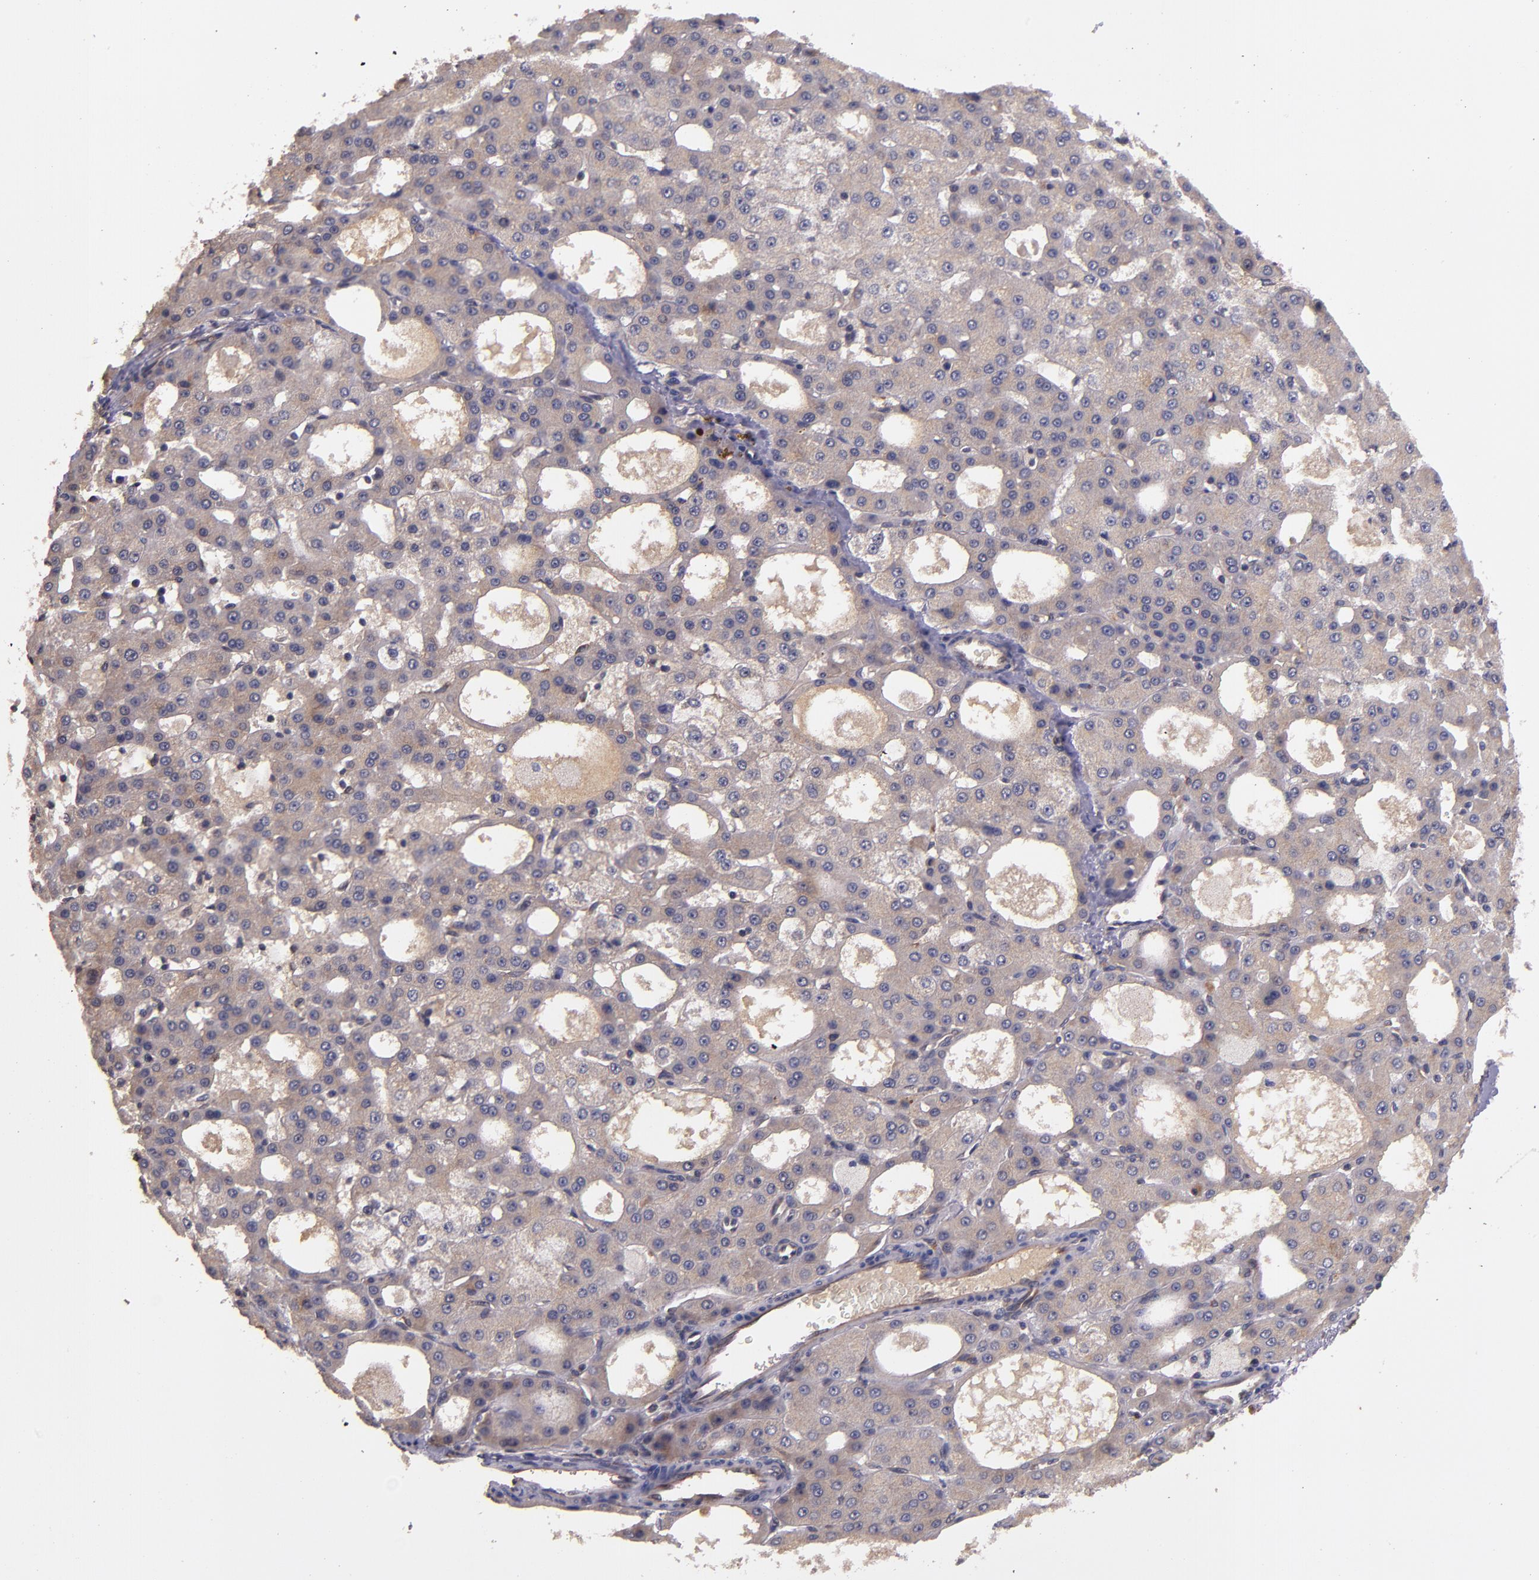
{"staining": {"intensity": "moderate", "quantity": ">75%", "location": "cytoplasmic/membranous"}, "tissue": "liver cancer", "cell_type": "Tumor cells", "image_type": "cancer", "snomed": [{"axis": "morphology", "description": "Carcinoma, Hepatocellular, NOS"}, {"axis": "topography", "description": "Liver"}], "caption": "Human hepatocellular carcinoma (liver) stained with a brown dye displays moderate cytoplasmic/membranous positive expression in approximately >75% of tumor cells.", "gene": "PRAF2", "patient": {"sex": "male", "age": 47}}